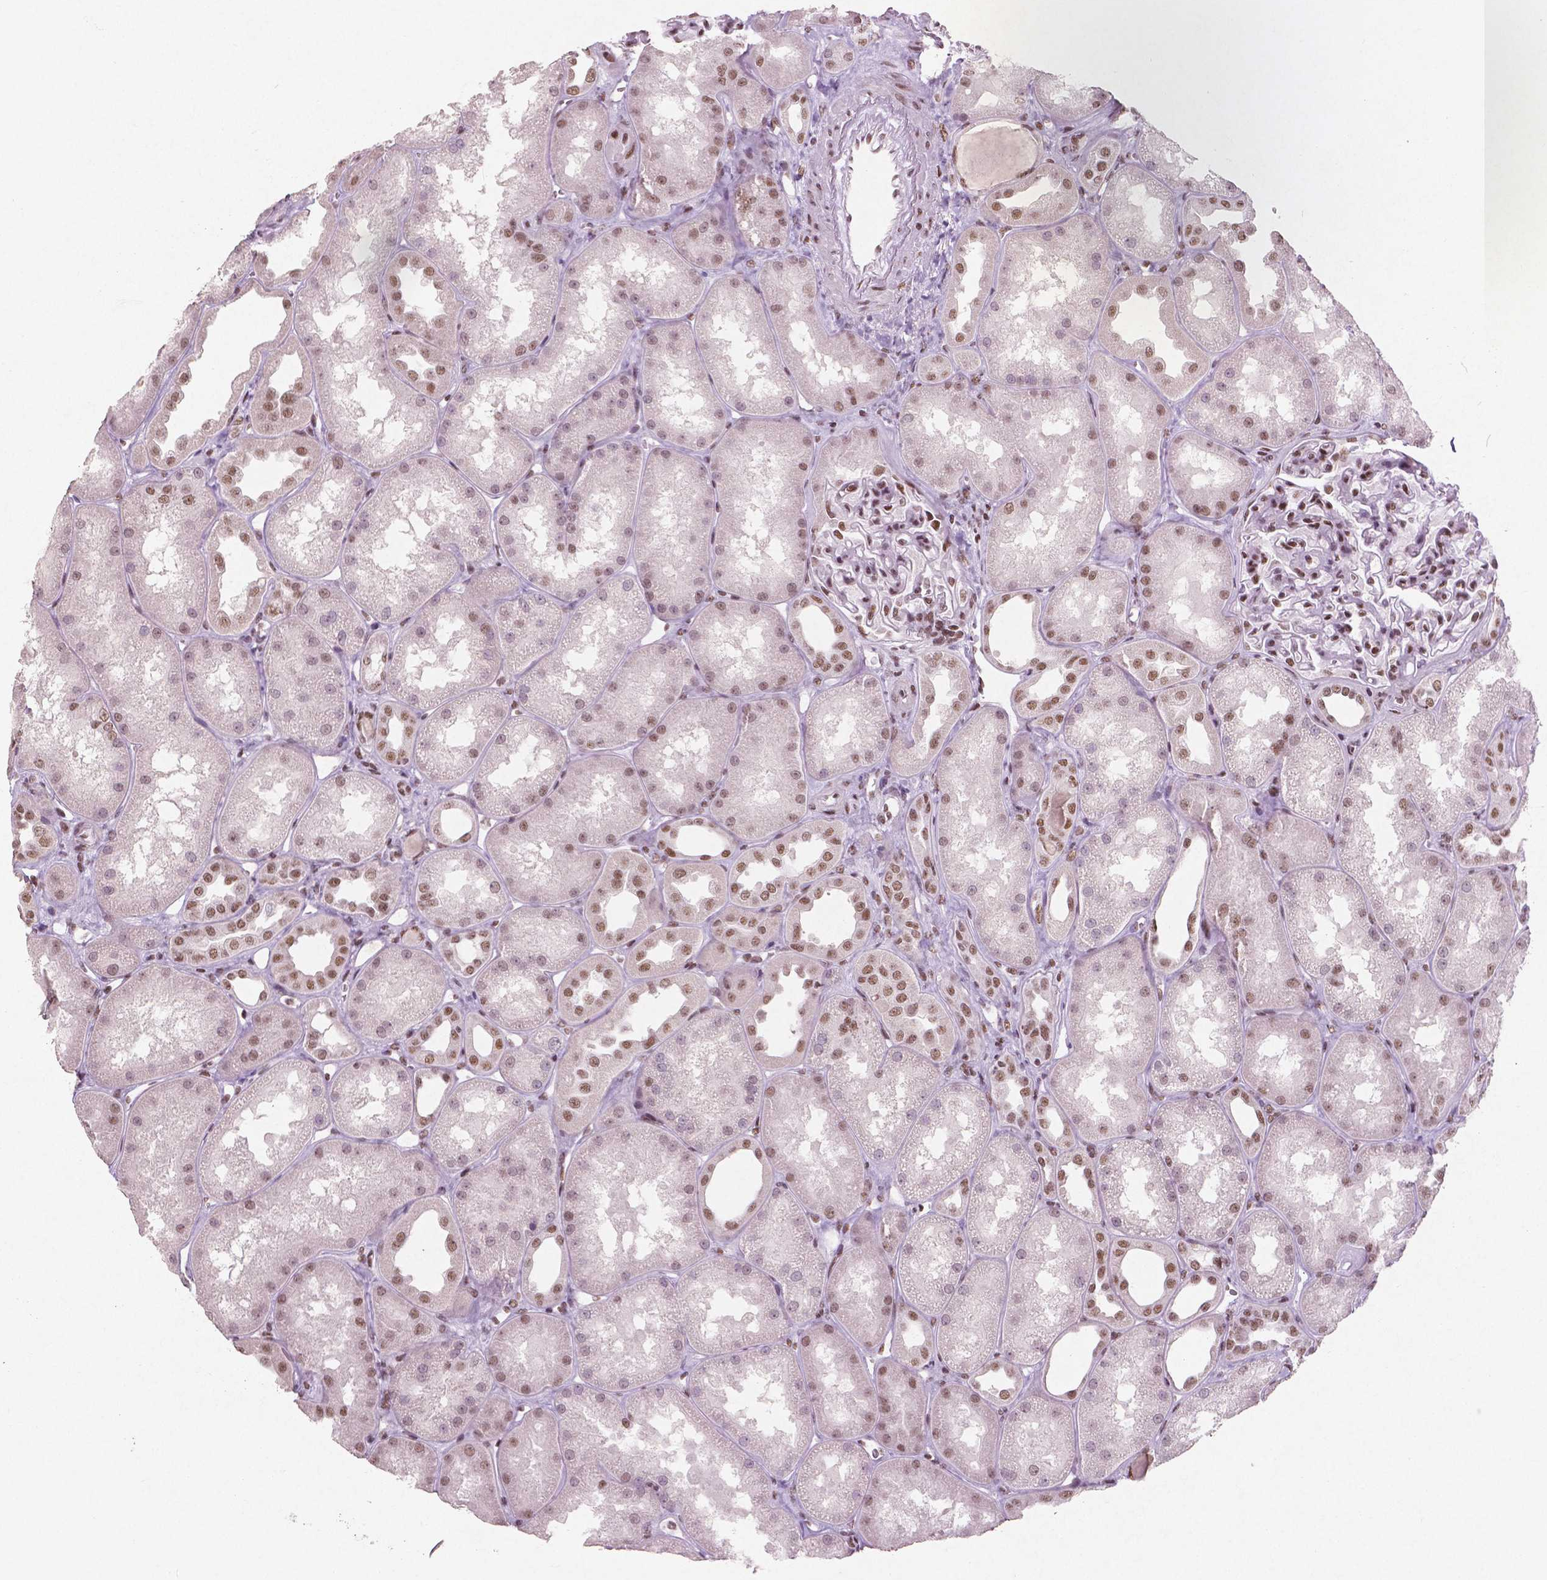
{"staining": {"intensity": "moderate", "quantity": ">75%", "location": "nuclear"}, "tissue": "kidney", "cell_type": "Cells in glomeruli", "image_type": "normal", "snomed": [{"axis": "morphology", "description": "Normal tissue, NOS"}, {"axis": "topography", "description": "Kidney"}], "caption": "Kidney stained with IHC demonstrates moderate nuclear expression in about >75% of cells in glomeruli. (brown staining indicates protein expression, while blue staining denotes nuclei).", "gene": "BRD4", "patient": {"sex": "male", "age": 61}}